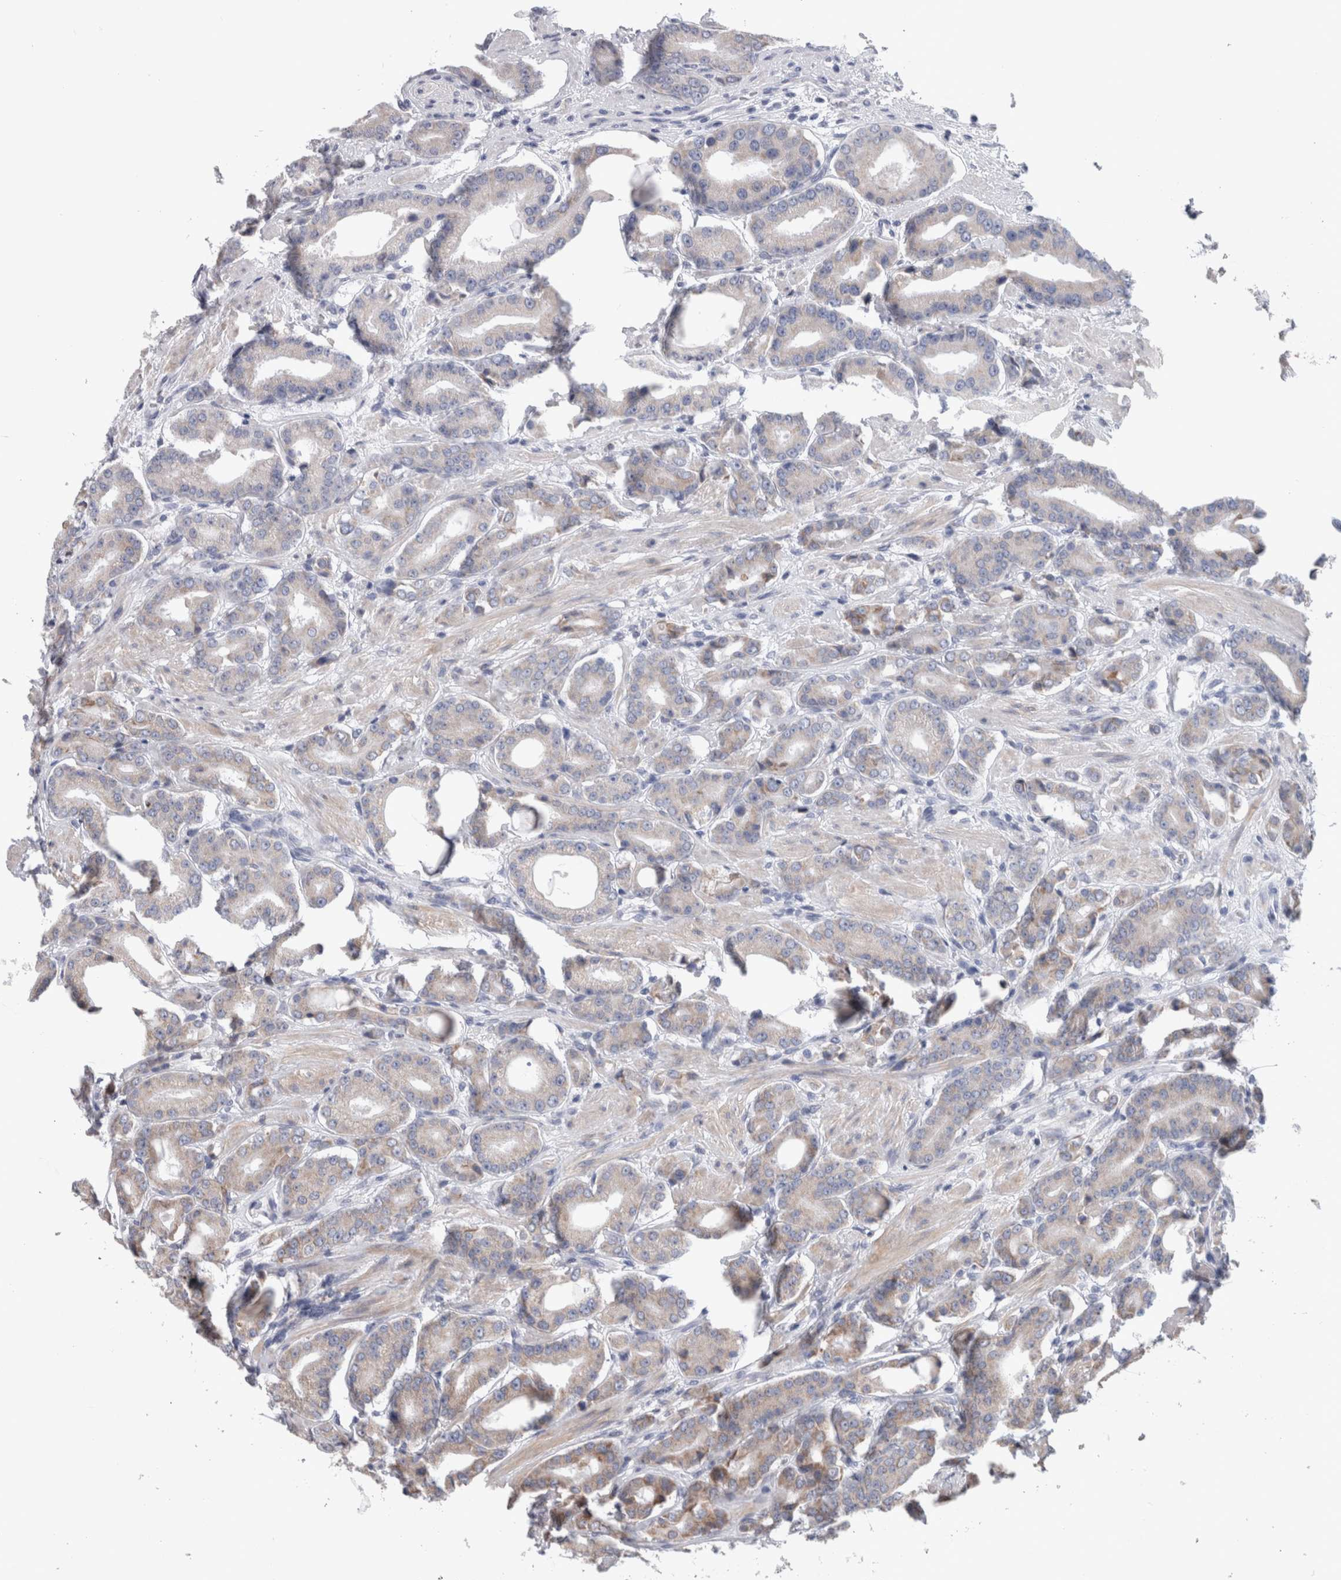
{"staining": {"intensity": "weak", "quantity": "<25%", "location": "cytoplasmic/membranous"}, "tissue": "prostate cancer", "cell_type": "Tumor cells", "image_type": "cancer", "snomed": [{"axis": "morphology", "description": "Adenocarcinoma, High grade"}, {"axis": "topography", "description": "Prostate"}], "caption": "High power microscopy image of an IHC photomicrograph of prostate cancer (adenocarcinoma (high-grade)), revealing no significant positivity in tumor cells.", "gene": "GDAP1", "patient": {"sex": "male", "age": 71}}